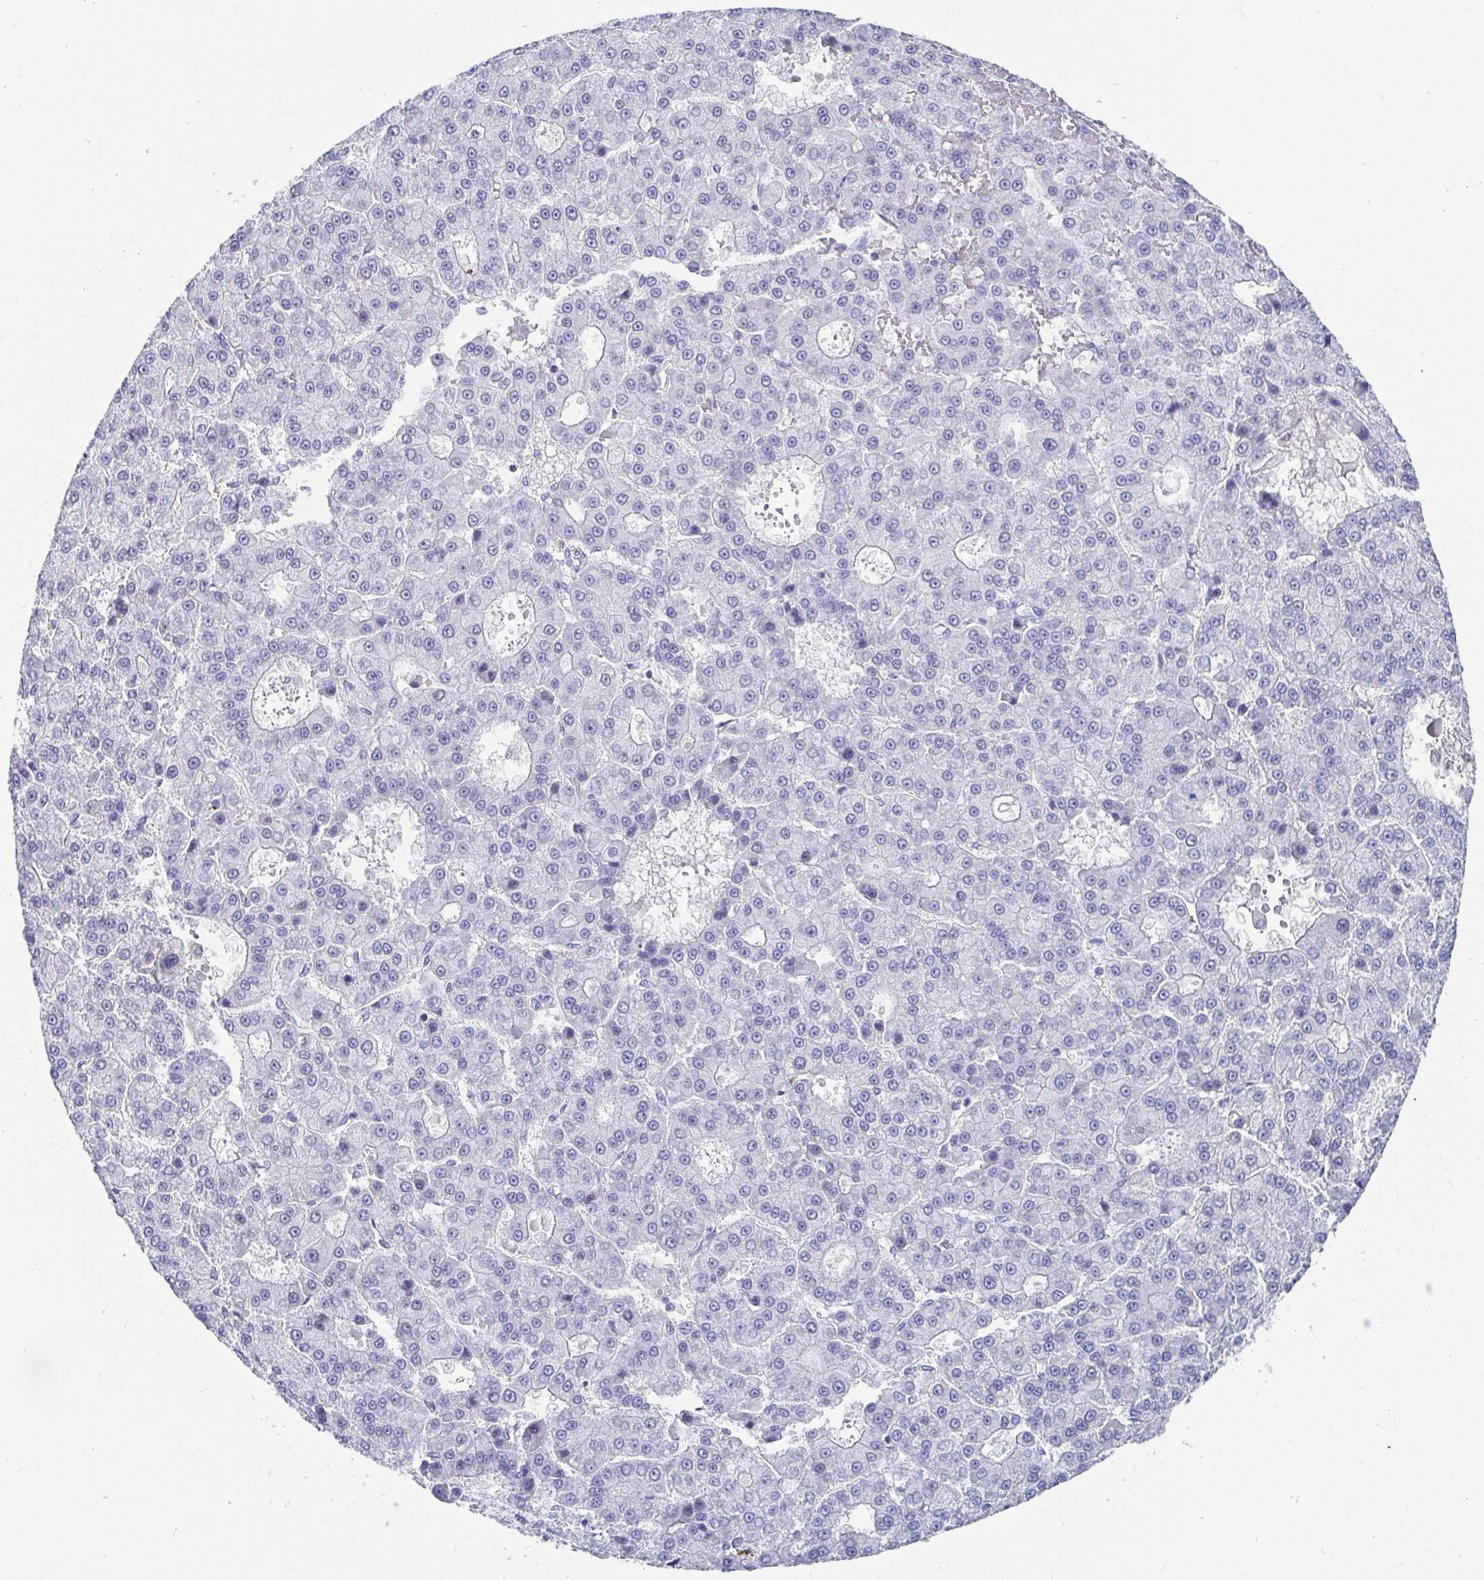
{"staining": {"intensity": "negative", "quantity": "none", "location": "none"}, "tissue": "liver cancer", "cell_type": "Tumor cells", "image_type": "cancer", "snomed": [{"axis": "morphology", "description": "Carcinoma, Hepatocellular, NOS"}, {"axis": "topography", "description": "Liver"}], "caption": "Immunohistochemical staining of hepatocellular carcinoma (liver) shows no significant expression in tumor cells.", "gene": "ZFP82", "patient": {"sex": "male", "age": 70}}